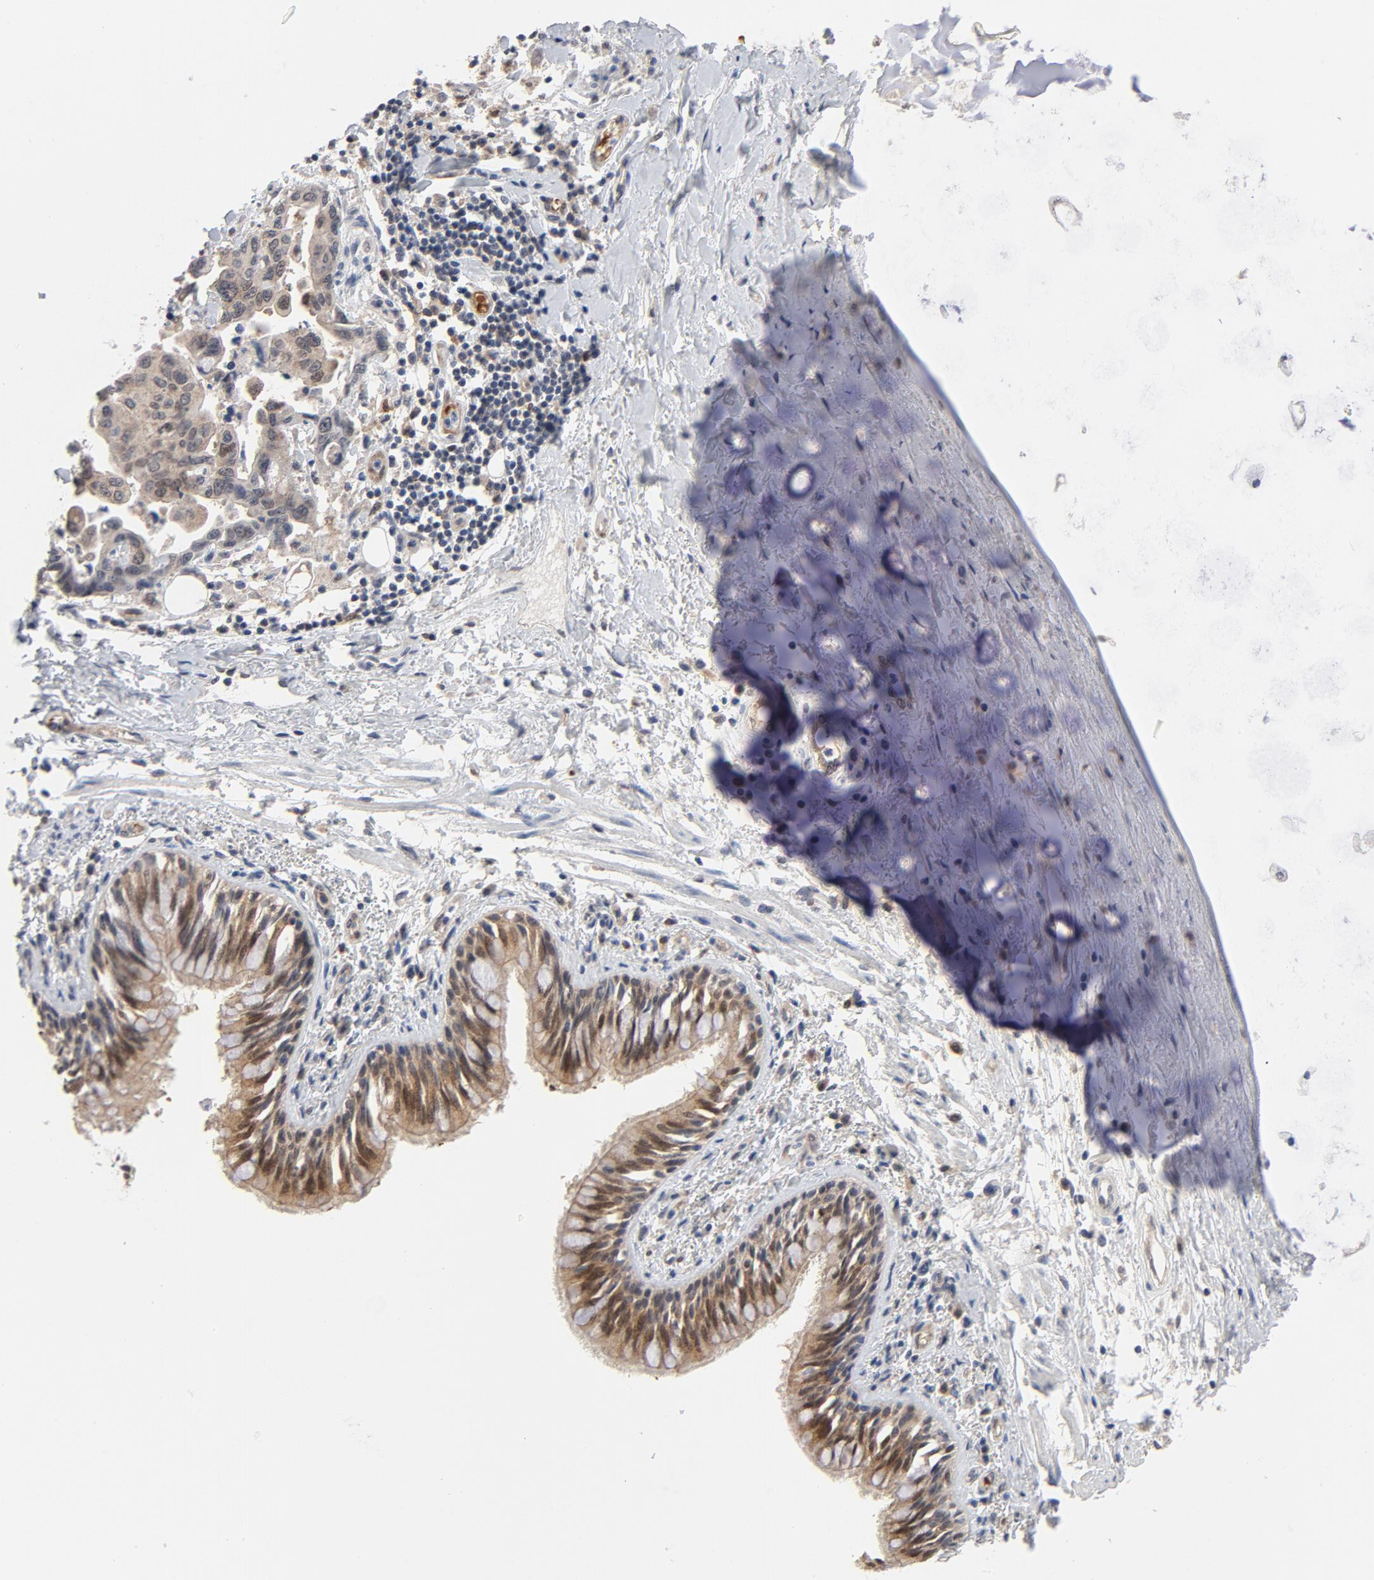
{"staining": {"intensity": "weak", "quantity": ">75%", "location": "cytoplasmic/membranous"}, "tissue": "lung cancer", "cell_type": "Tumor cells", "image_type": "cancer", "snomed": [{"axis": "morphology", "description": "Adenocarcinoma, NOS"}, {"axis": "topography", "description": "Lymph node"}, {"axis": "topography", "description": "Lung"}], "caption": "Protein expression by IHC displays weak cytoplasmic/membranous positivity in about >75% of tumor cells in adenocarcinoma (lung).", "gene": "PRDX1", "patient": {"sex": "male", "age": 64}}